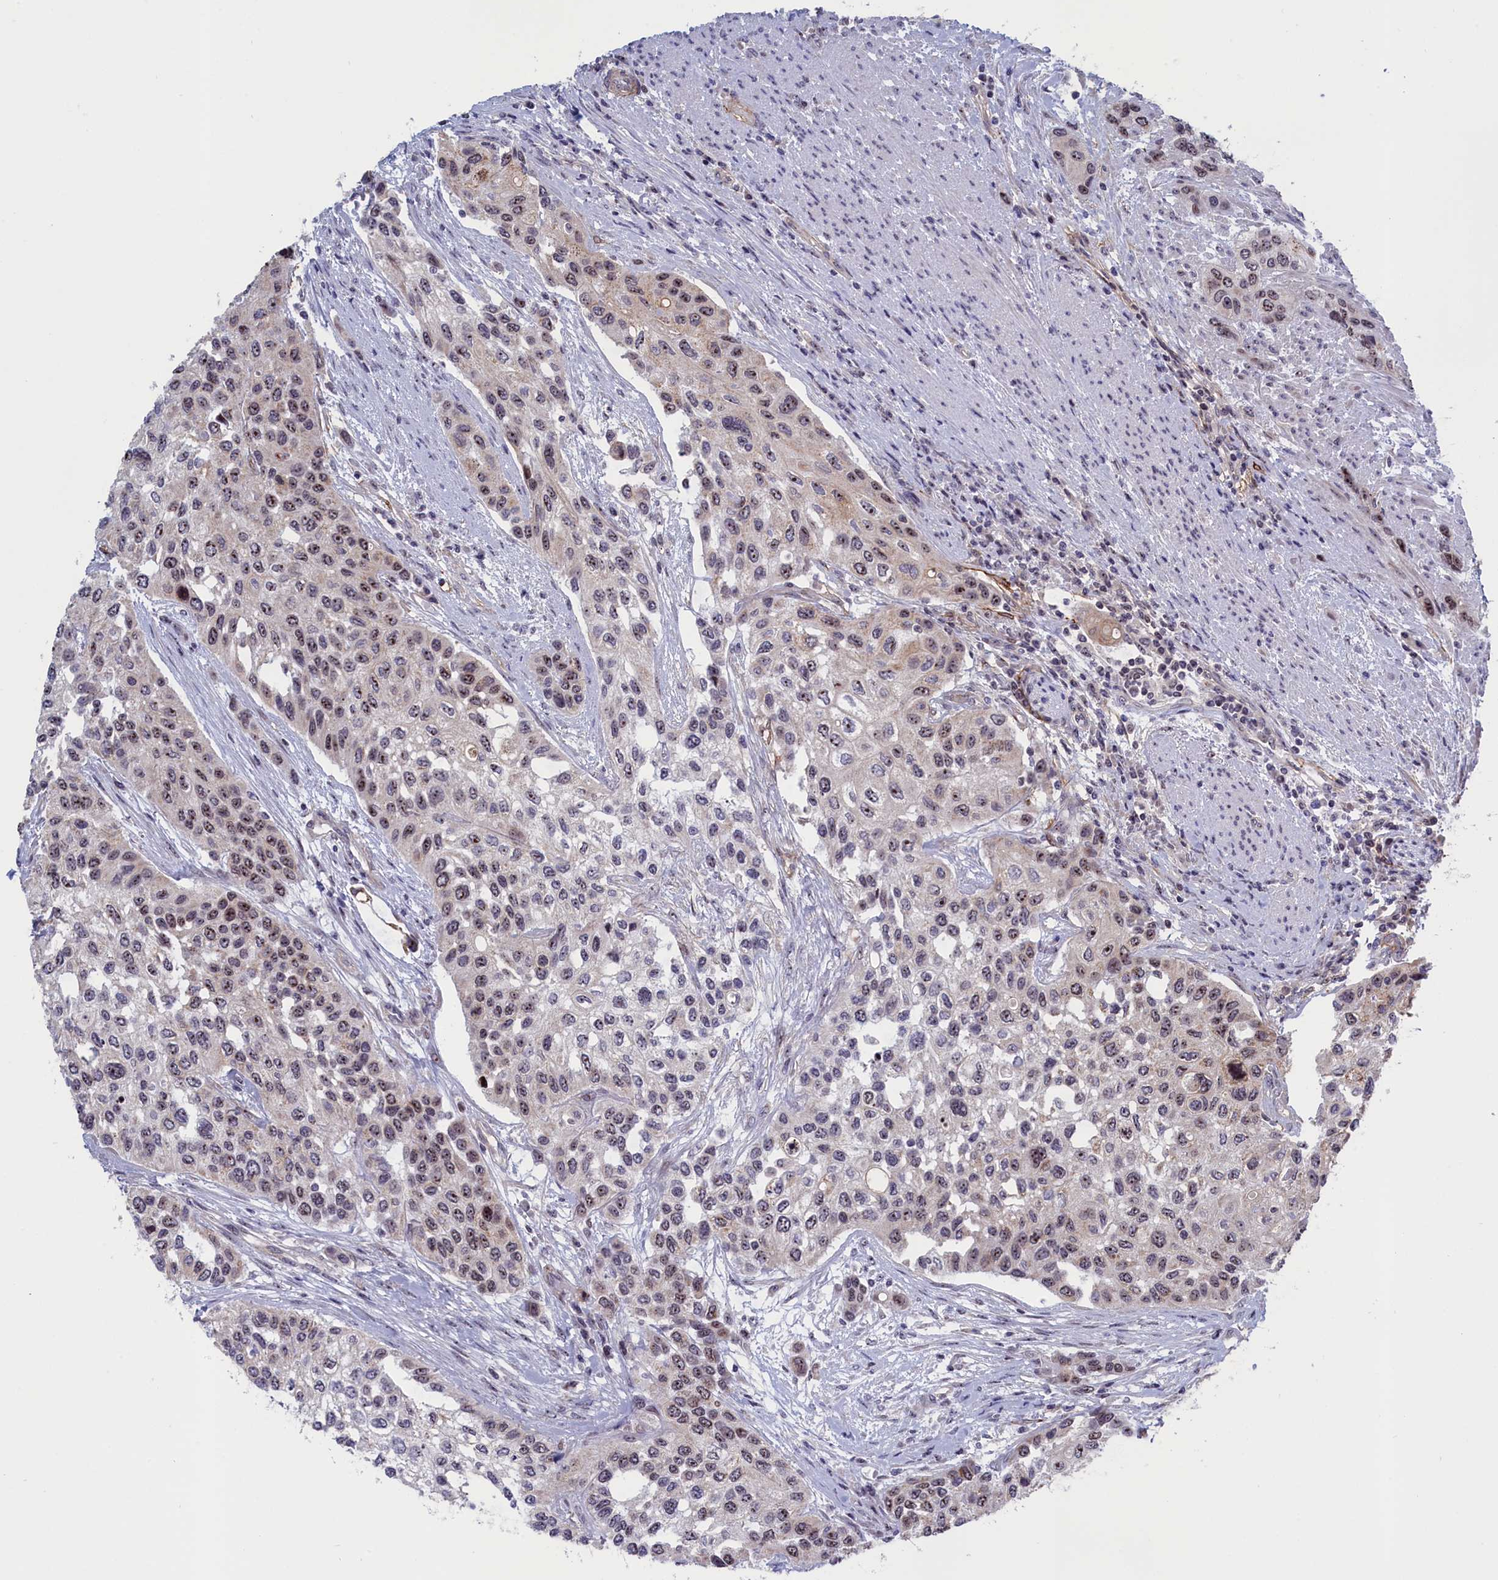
{"staining": {"intensity": "moderate", "quantity": "25%-75%", "location": "nuclear"}, "tissue": "urothelial cancer", "cell_type": "Tumor cells", "image_type": "cancer", "snomed": [{"axis": "morphology", "description": "Normal tissue, NOS"}, {"axis": "morphology", "description": "Urothelial carcinoma, High grade"}, {"axis": "topography", "description": "Vascular tissue"}, {"axis": "topography", "description": "Urinary bladder"}], "caption": "Human high-grade urothelial carcinoma stained with a protein marker exhibits moderate staining in tumor cells.", "gene": "PPAN", "patient": {"sex": "female", "age": 56}}